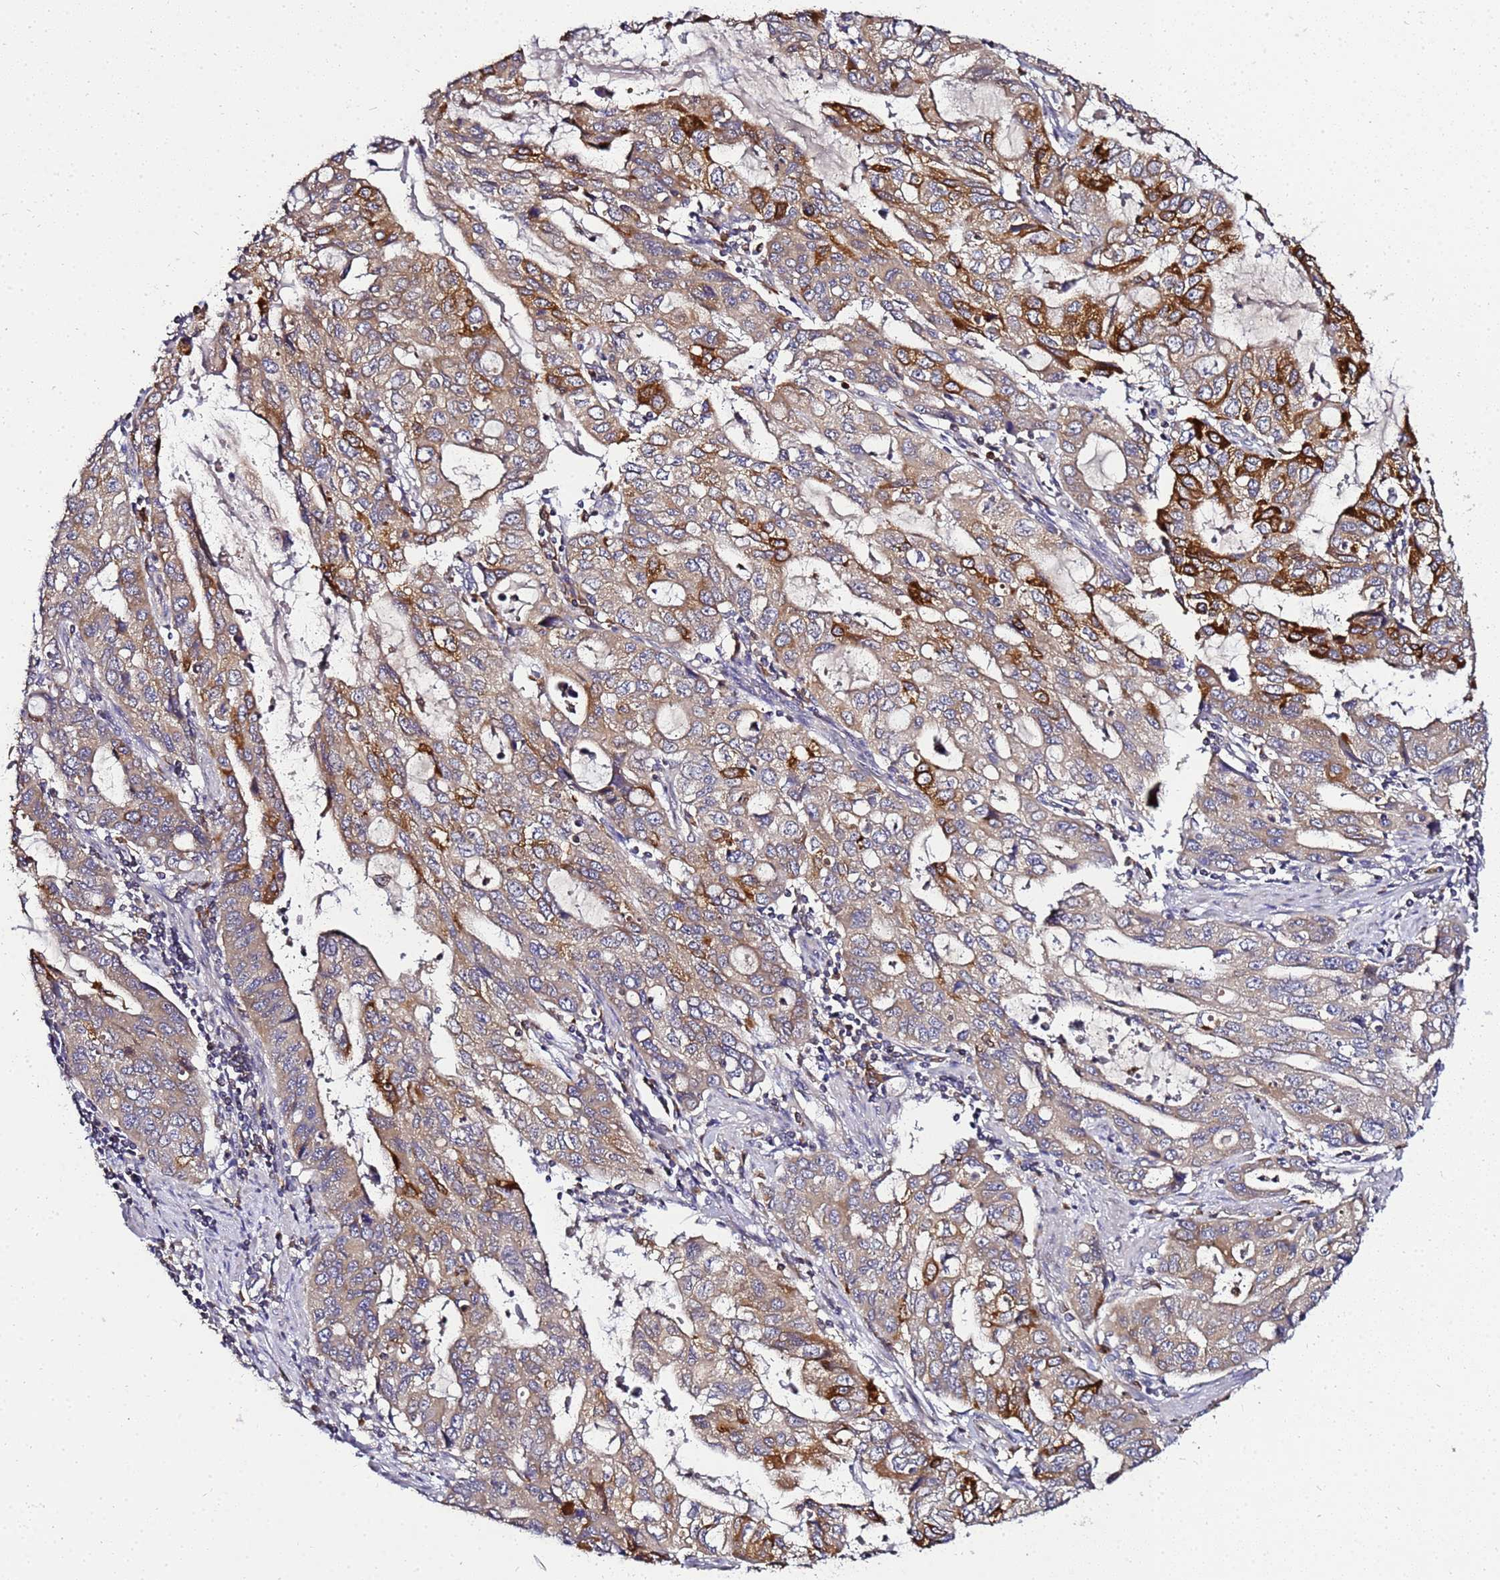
{"staining": {"intensity": "moderate", "quantity": ">75%", "location": "cytoplasmic/membranous"}, "tissue": "stomach cancer", "cell_type": "Tumor cells", "image_type": "cancer", "snomed": [{"axis": "morphology", "description": "Adenocarcinoma, NOS"}, {"axis": "topography", "description": "Stomach, upper"}], "caption": "Brown immunohistochemical staining in human stomach cancer exhibits moderate cytoplasmic/membranous positivity in about >75% of tumor cells.", "gene": "ADPGK", "patient": {"sex": "female", "age": 52}}